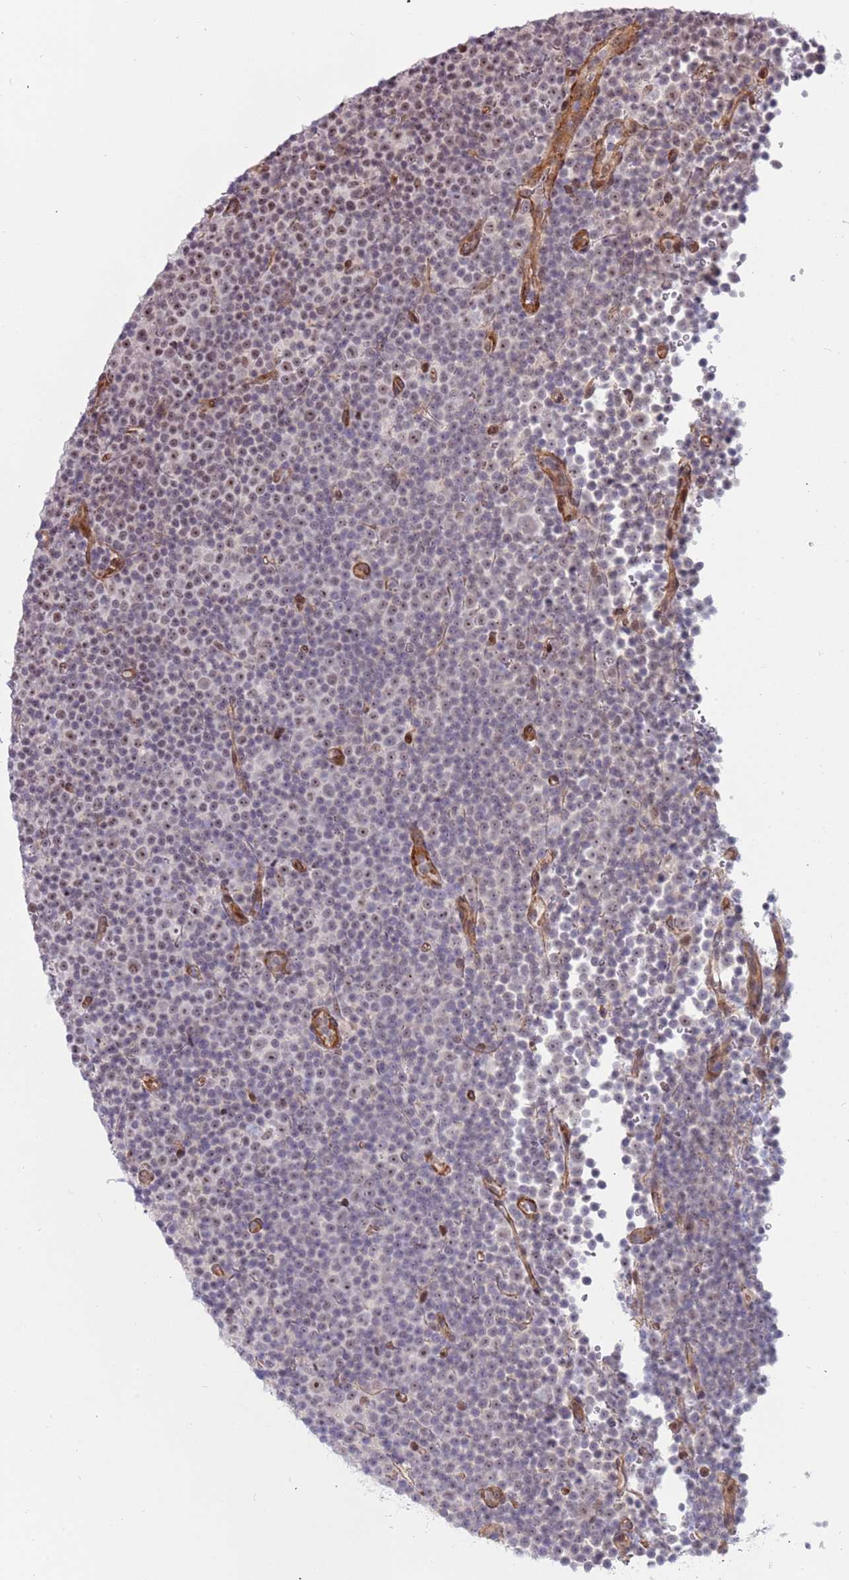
{"staining": {"intensity": "weak", "quantity": "<25%", "location": "nuclear"}, "tissue": "lymphoma", "cell_type": "Tumor cells", "image_type": "cancer", "snomed": [{"axis": "morphology", "description": "Malignant lymphoma, non-Hodgkin's type, Low grade"}, {"axis": "topography", "description": "Lymph node"}], "caption": "IHC of human lymphoma exhibits no expression in tumor cells.", "gene": "LRMDA", "patient": {"sex": "female", "age": 67}}